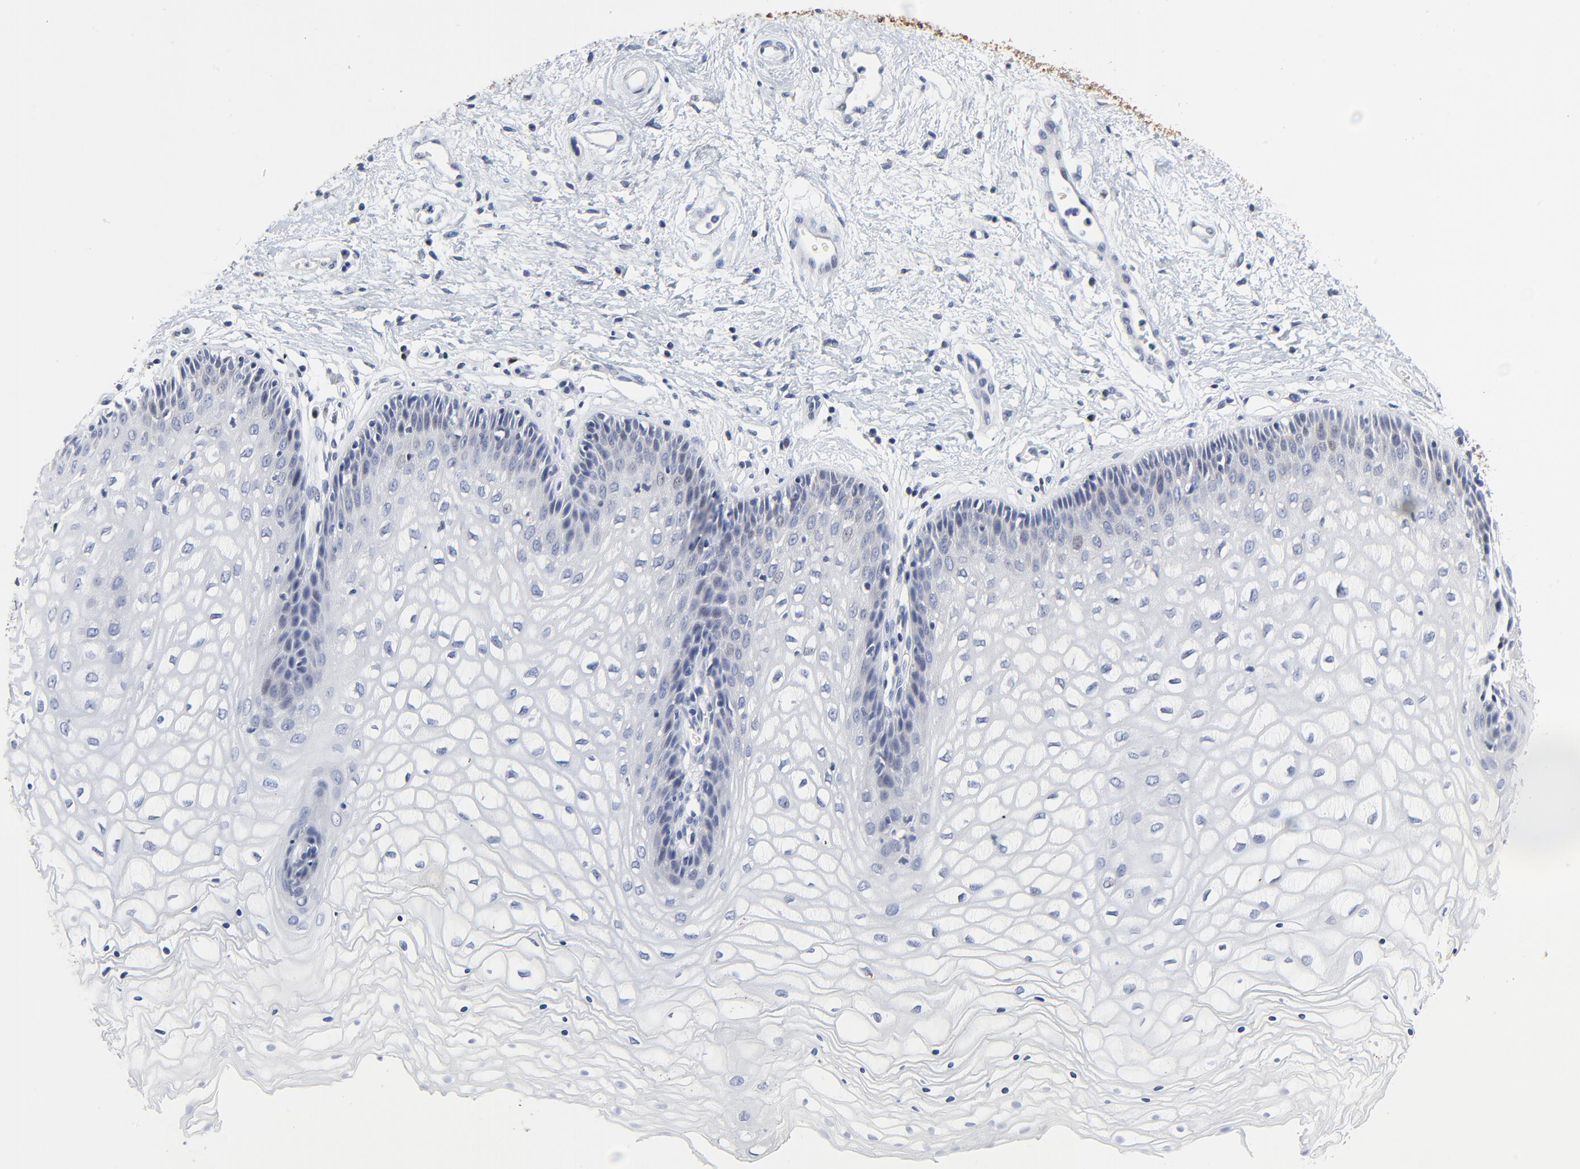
{"staining": {"intensity": "negative", "quantity": "none", "location": "none"}, "tissue": "vagina", "cell_type": "Squamous epithelial cells", "image_type": "normal", "snomed": [{"axis": "morphology", "description": "Normal tissue, NOS"}, {"axis": "topography", "description": "Vagina"}], "caption": "This is an immunohistochemistry histopathology image of normal vagina. There is no staining in squamous epithelial cells.", "gene": "LNX1", "patient": {"sex": "female", "age": 34}}